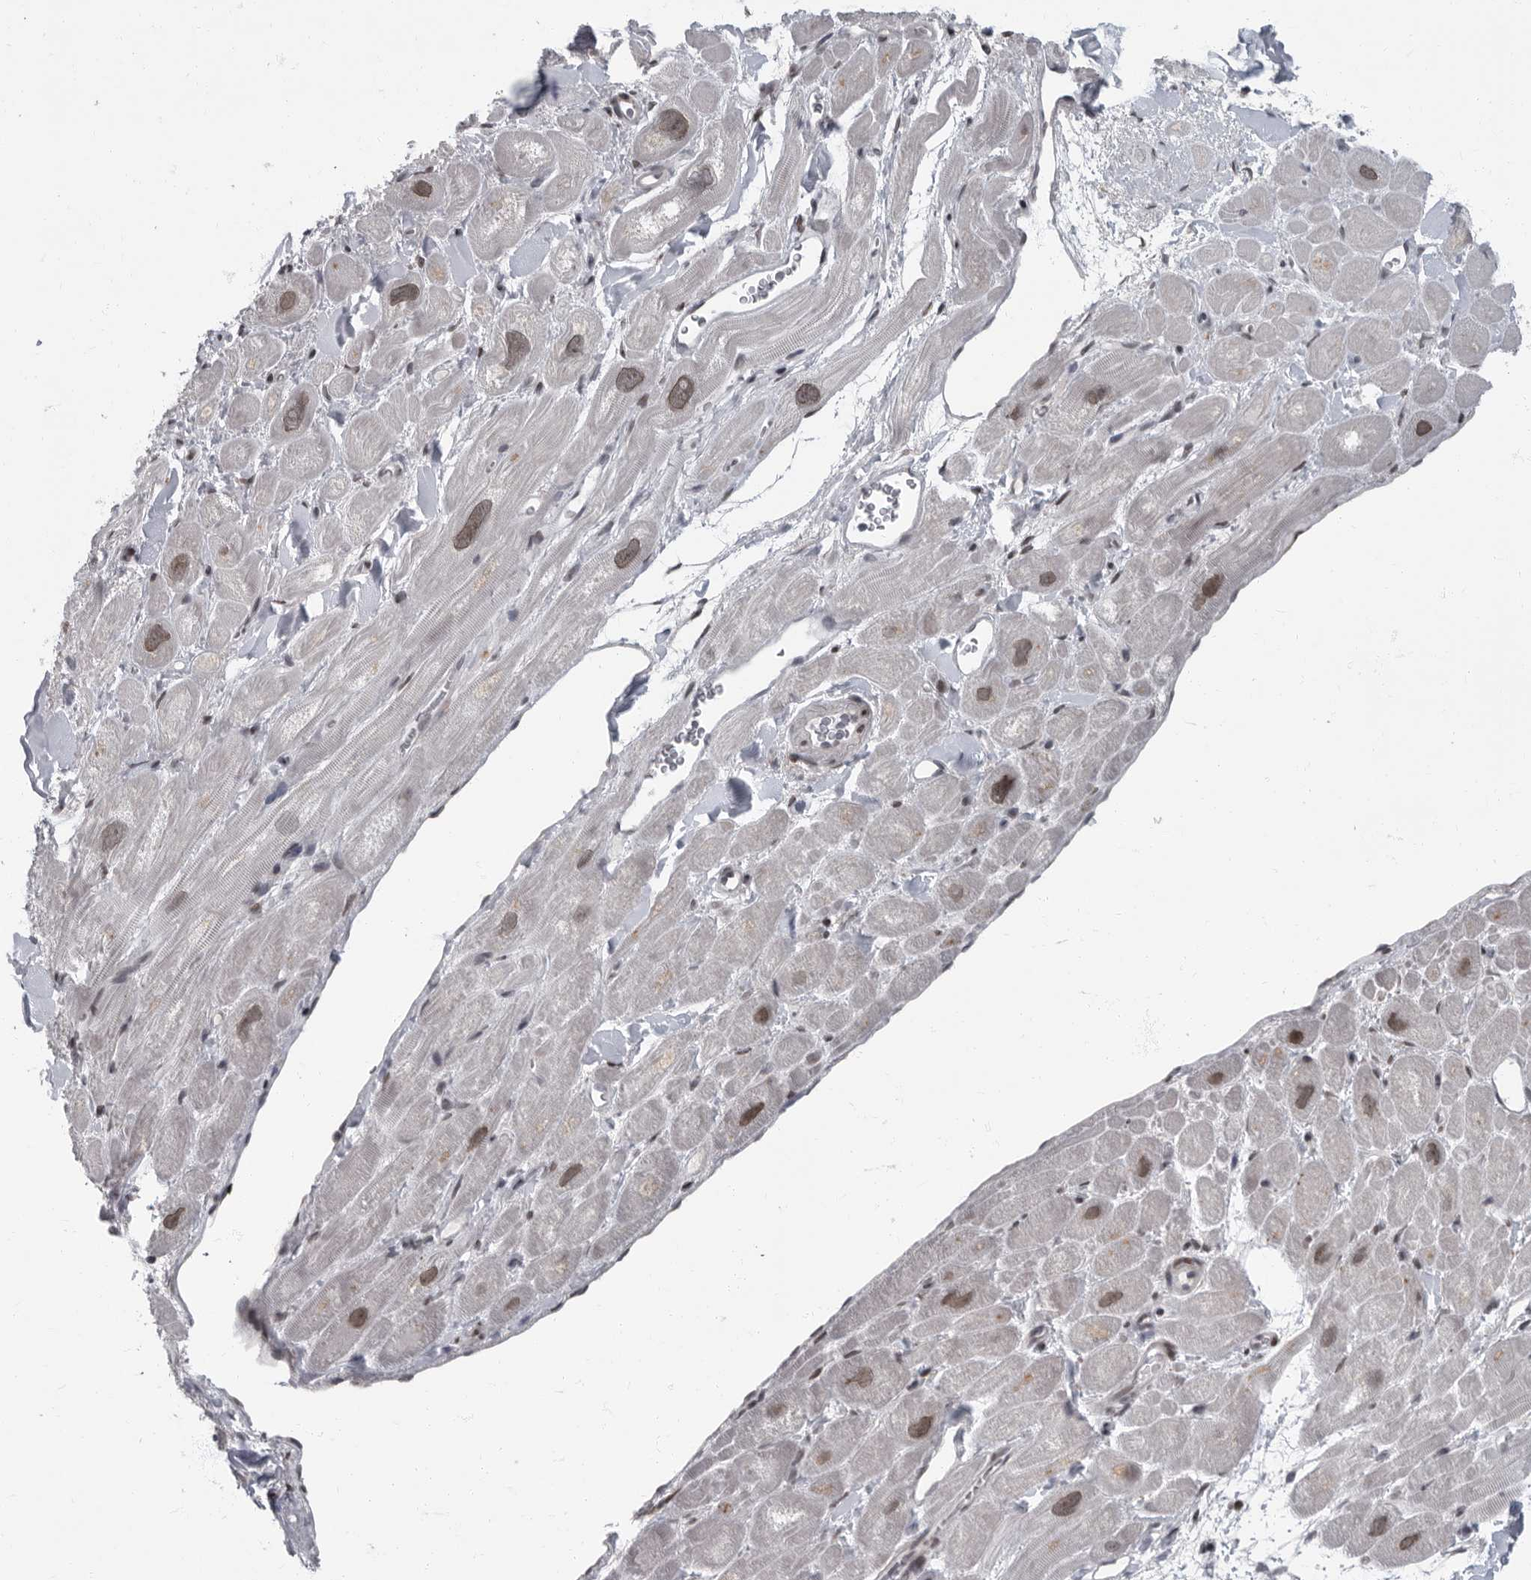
{"staining": {"intensity": "moderate", "quantity": ">75%", "location": "cytoplasmic/membranous,nuclear"}, "tissue": "heart muscle", "cell_type": "Cardiomyocytes", "image_type": "normal", "snomed": [{"axis": "morphology", "description": "Normal tissue, NOS"}, {"axis": "topography", "description": "Heart"}], "caption": "Moderate cytoplasmic/membranous,nuclear staining is identified in about >75% of cardiomyocytes in benign heart muscle.", "gene": "EVI5", "patient": {"sex": "male", "age": 49}}